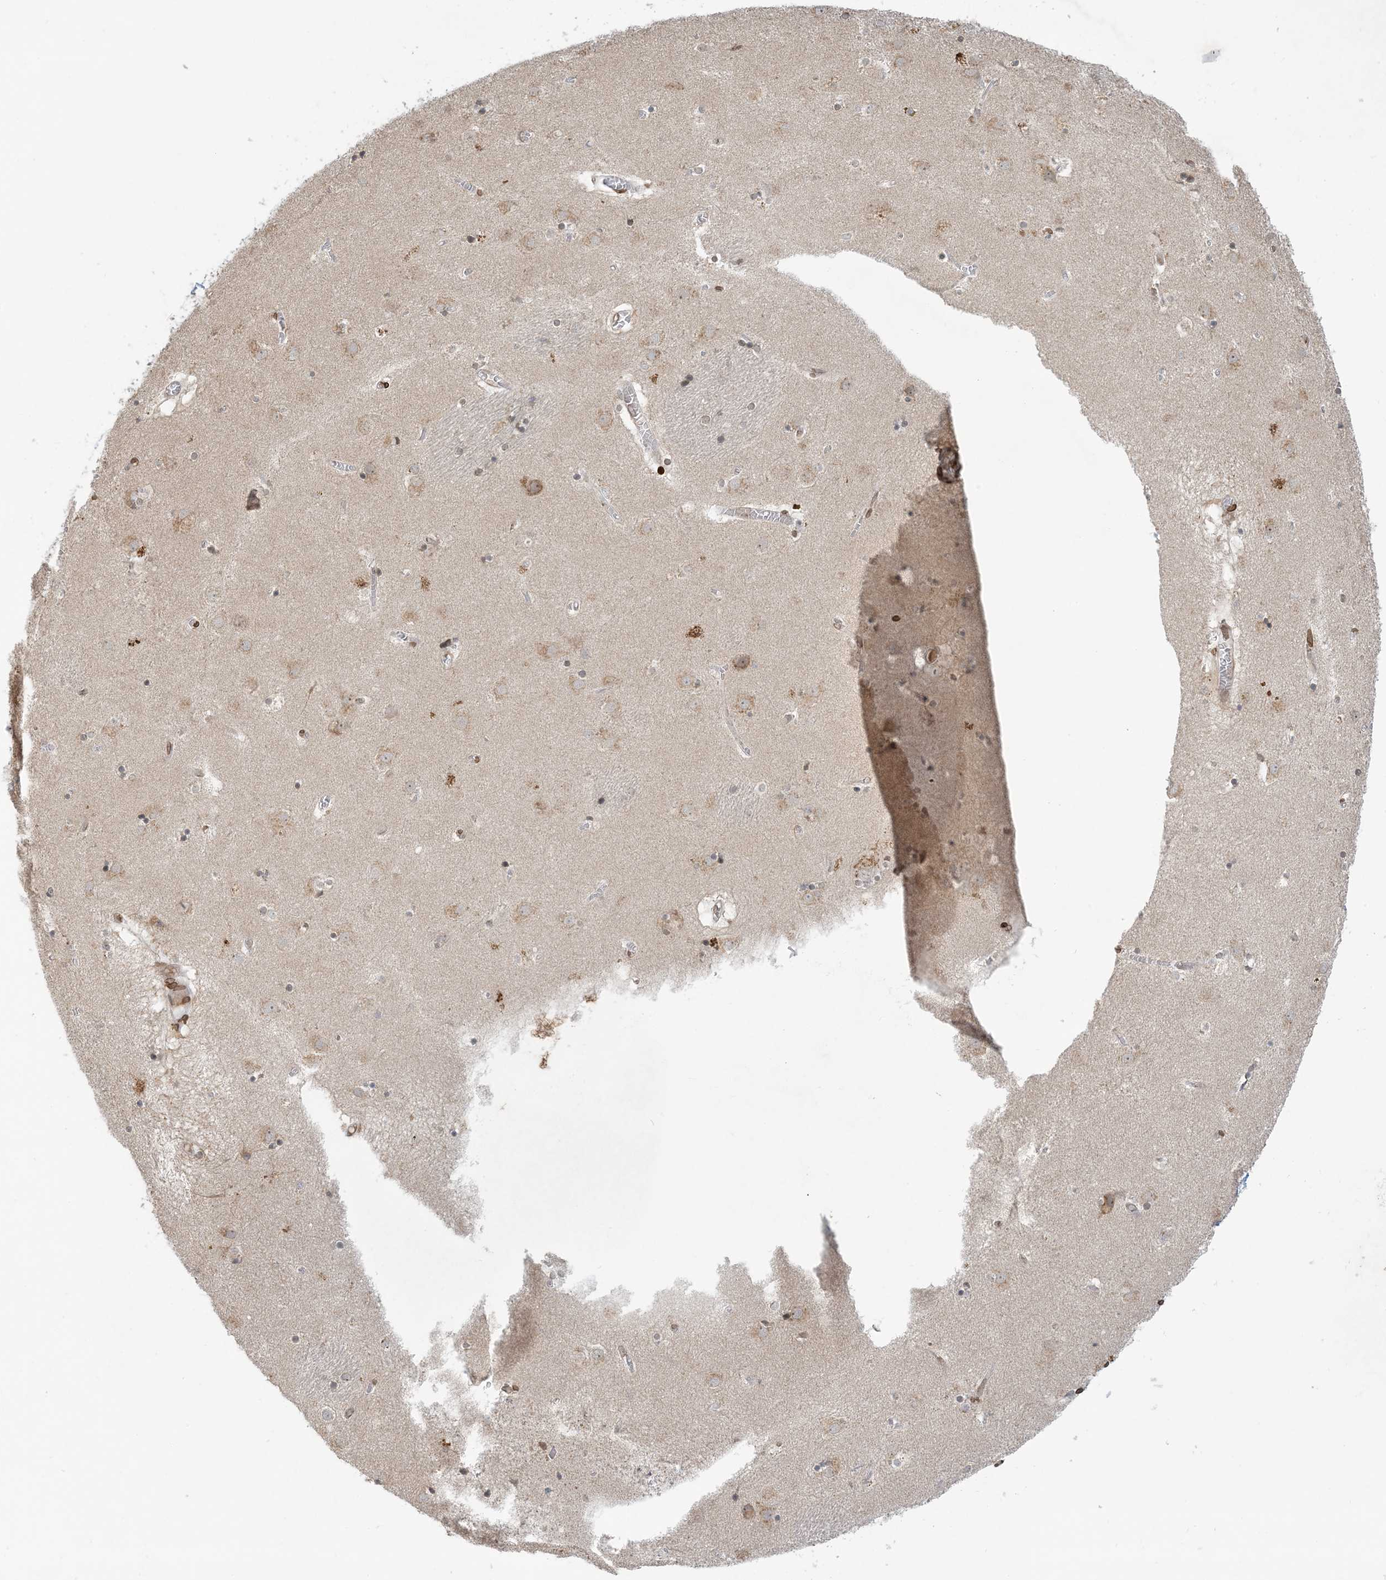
{"staining": {"intensity": "negative", "quantity": "none", "location": "none"}, "tissue": "caudate", "cell_type": "Glial cells", "image_type": "normal", "snomed": [{"axis": "morphology", "description": "Normal tissue, NOS"}, {"axis": "topography", "description": "Lateral ventricle wall"}], "caption": "DAB (3,3'-diaminobenzidine) immunohistochemical staining of benign caudate reveals no significant expression in glial cells. The staining is performed using DAB (3,3'-diaminobenzidine) brown chromogen with nuclei counter-stained in using hematoxylin.", "gene": "SLC35A2", "patient": {"sex": "male", "age": 70}}